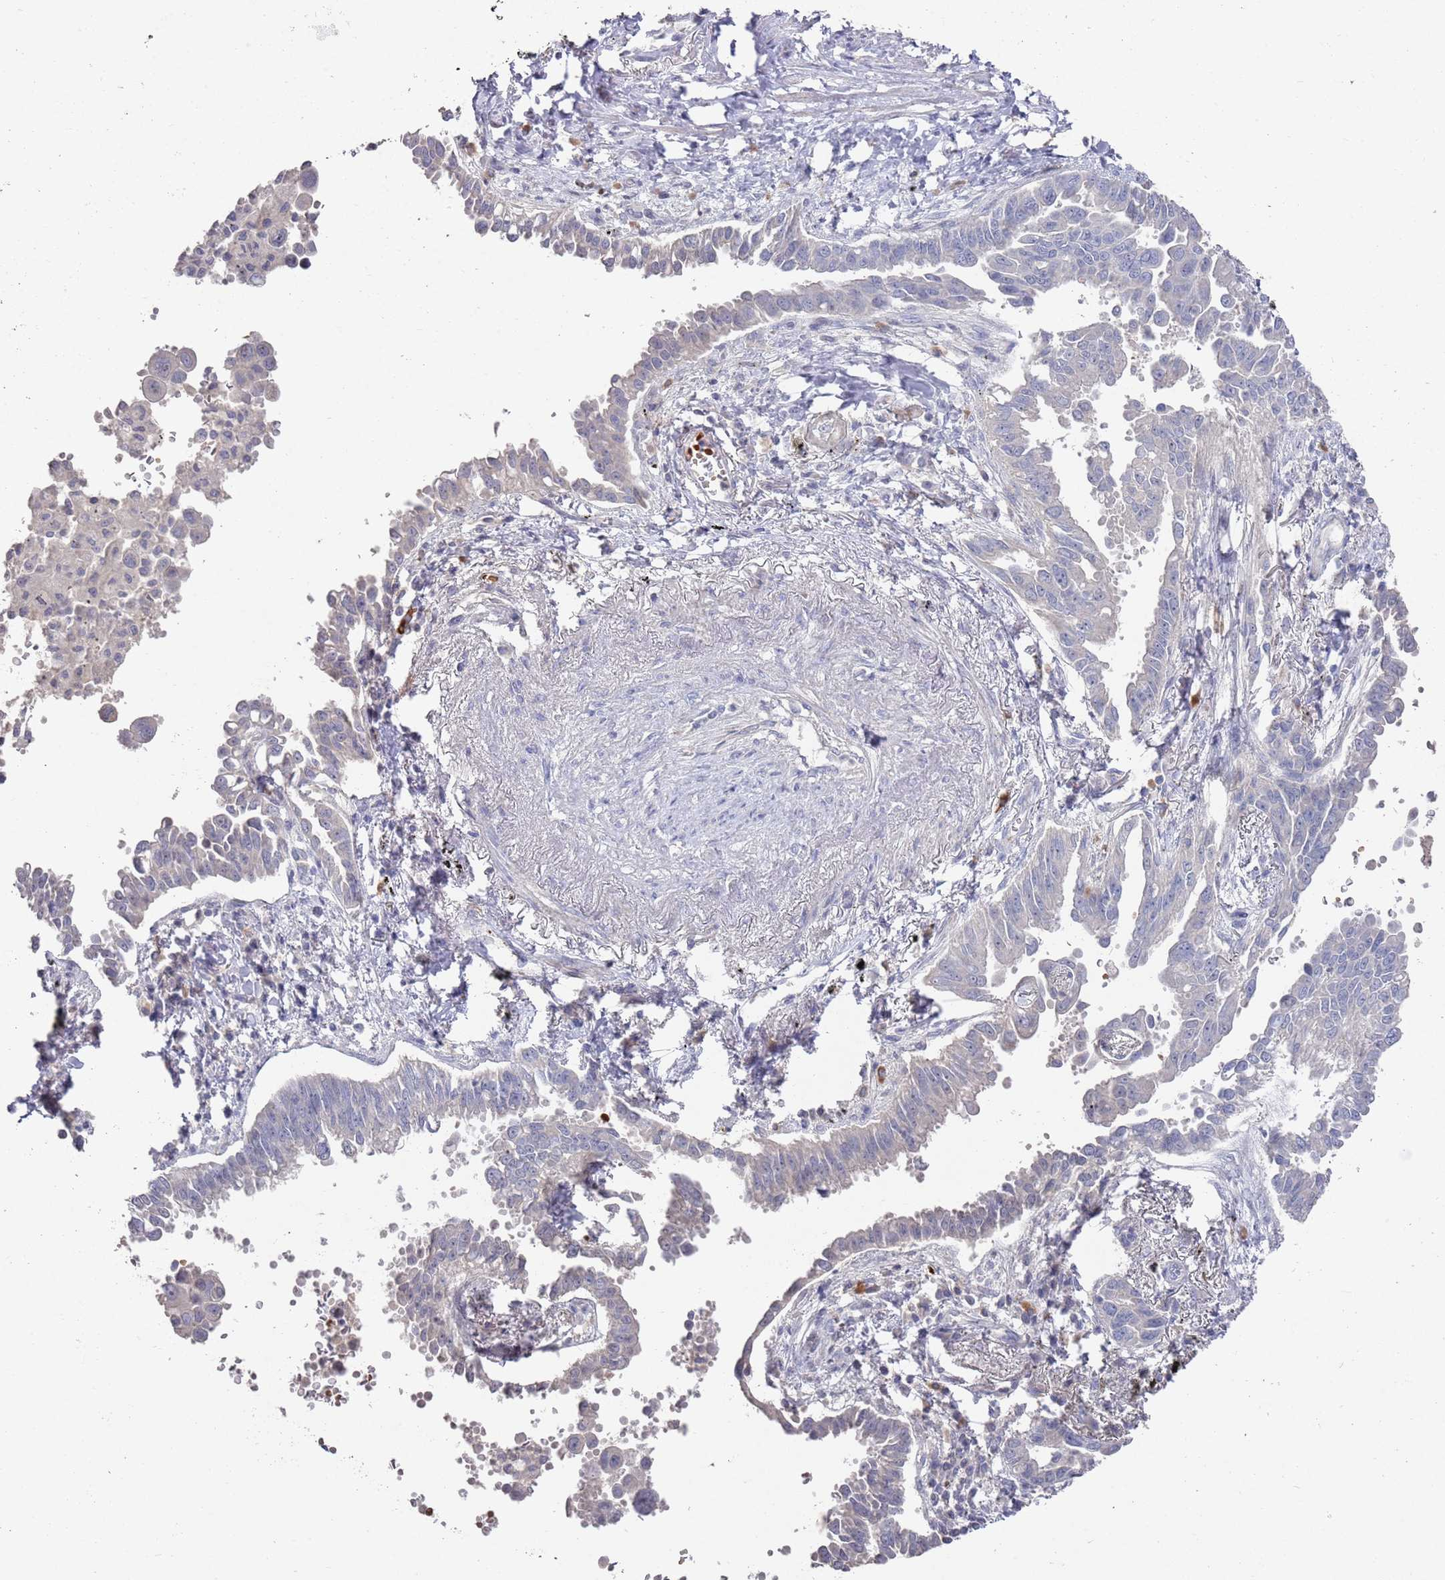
{"staining": {"intensity": "negative", "quantity": "none", "location": "none"}, "tissue": "lung cancer", "cell_type": "Tumor cells", "image_type": "cancer", "snomed": [{"axis": "morphology", "description": "Adenocarcinoma, NOS"}, {"axis": "topography", "description": "Lung"}], "caption": "Immunohistochemistry micrograph of adenocarcinoma (lung) stained for a protein (brown), which exhibits no expression in tumor cells.", "gene": "LACC1", "patient": {"sex": "male", "age": 67}}